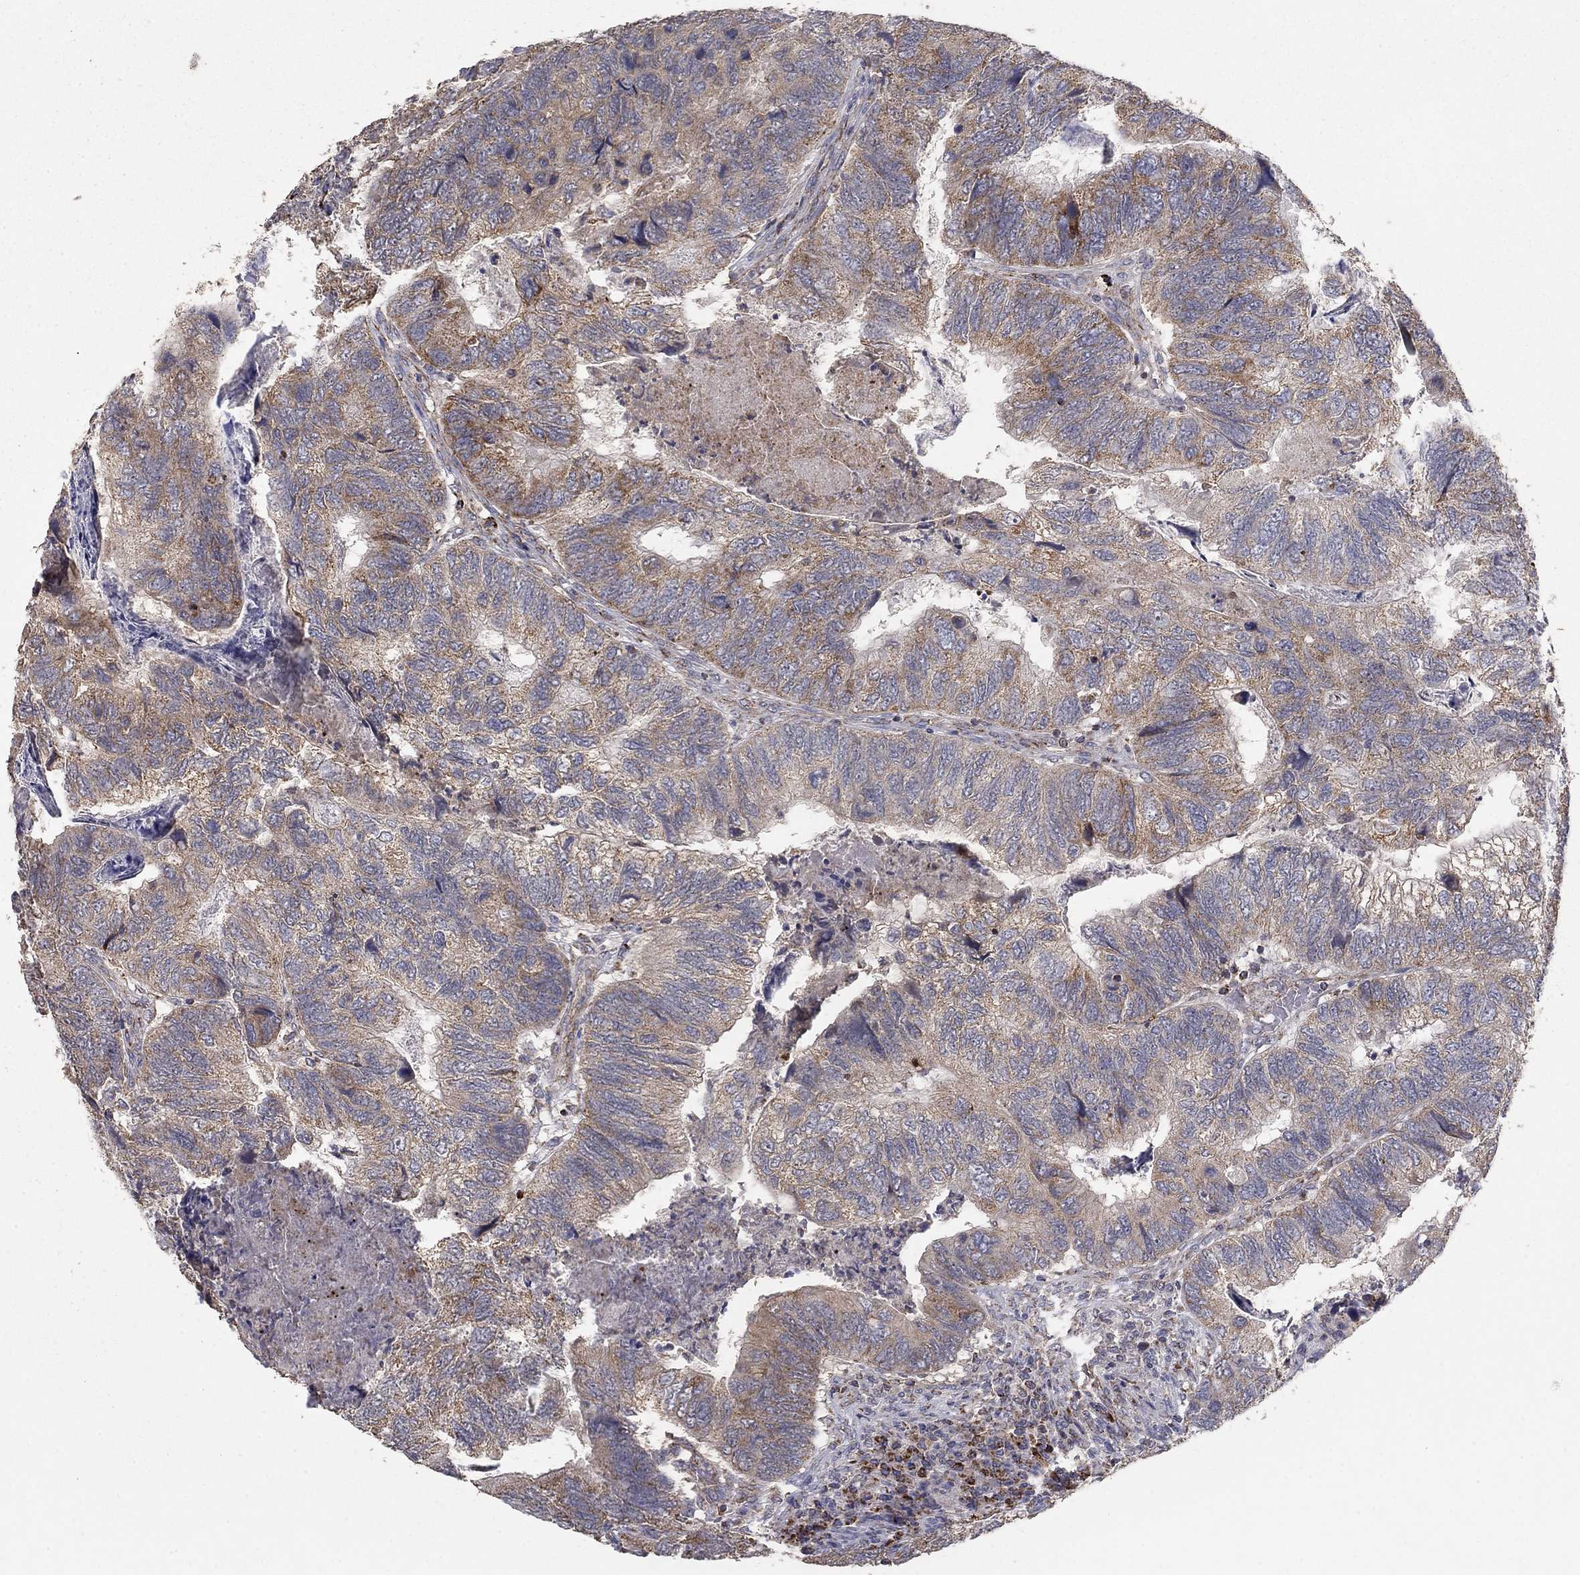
{"staining": {"intensity": "weak", "quantity": ">75%", "location": "cytoplasmic/membranous"}, "tissue": "colorectal cancer", "cell_type": "Tumor cells", "image_type": "cancer", "snomed": [{"axis": "morphology", "description": "Adenocarcinoma, NOS"}, {"axis": "topography", "description": "Colon"}], "caption": "Protein analysis of adenocarcinoma (colorectal) tissue displays weak cytoplasmic/membranous staining in about >75% of tumor cells.", "gene": "GPSM1", "patient": {"sex": "female", "age": 67}}